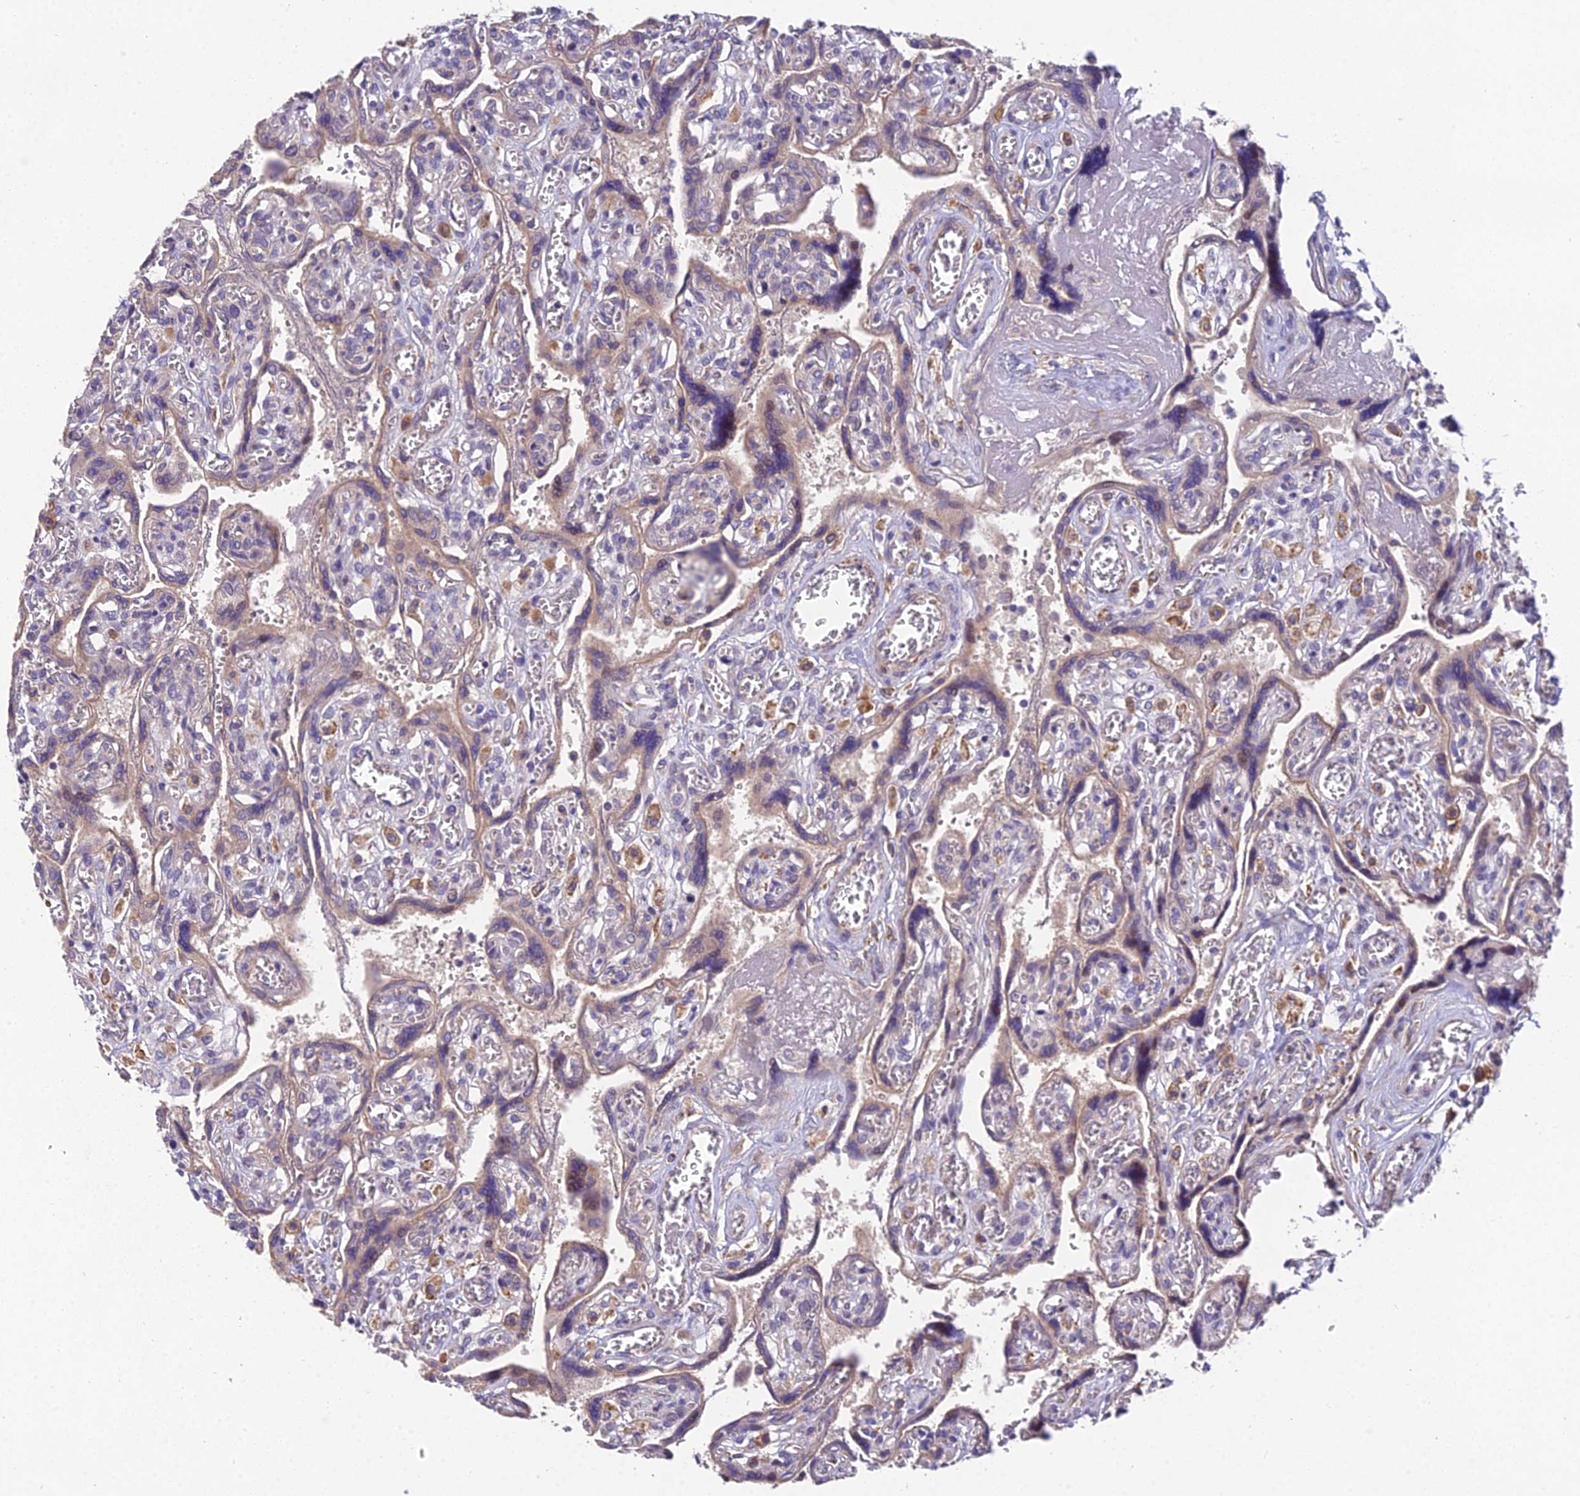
{"staining": {"intensity": "negative", "quantity": "none", "location": "none"}, "tissue": "placenta", "cell_type": "Decidual cells", "image_type": "normal", "snomed": [{"axis": "morphology", "description": "Normal tissue, NOS"}, {"axis": "topography", "description": "Placenta"}], "caption": "Benign placenta was stained to show a protein in brown. There is no significant positivity in decidual cells. The staining was performed using DAB (3,3'-diaminobenzidine) to visualize the protein expression in brown, while the nuclei were stained in blue with hematoxylin (Magnification: 20x).", "gene": "PUS10", "patient": {"sex": "female", "age": 39}}